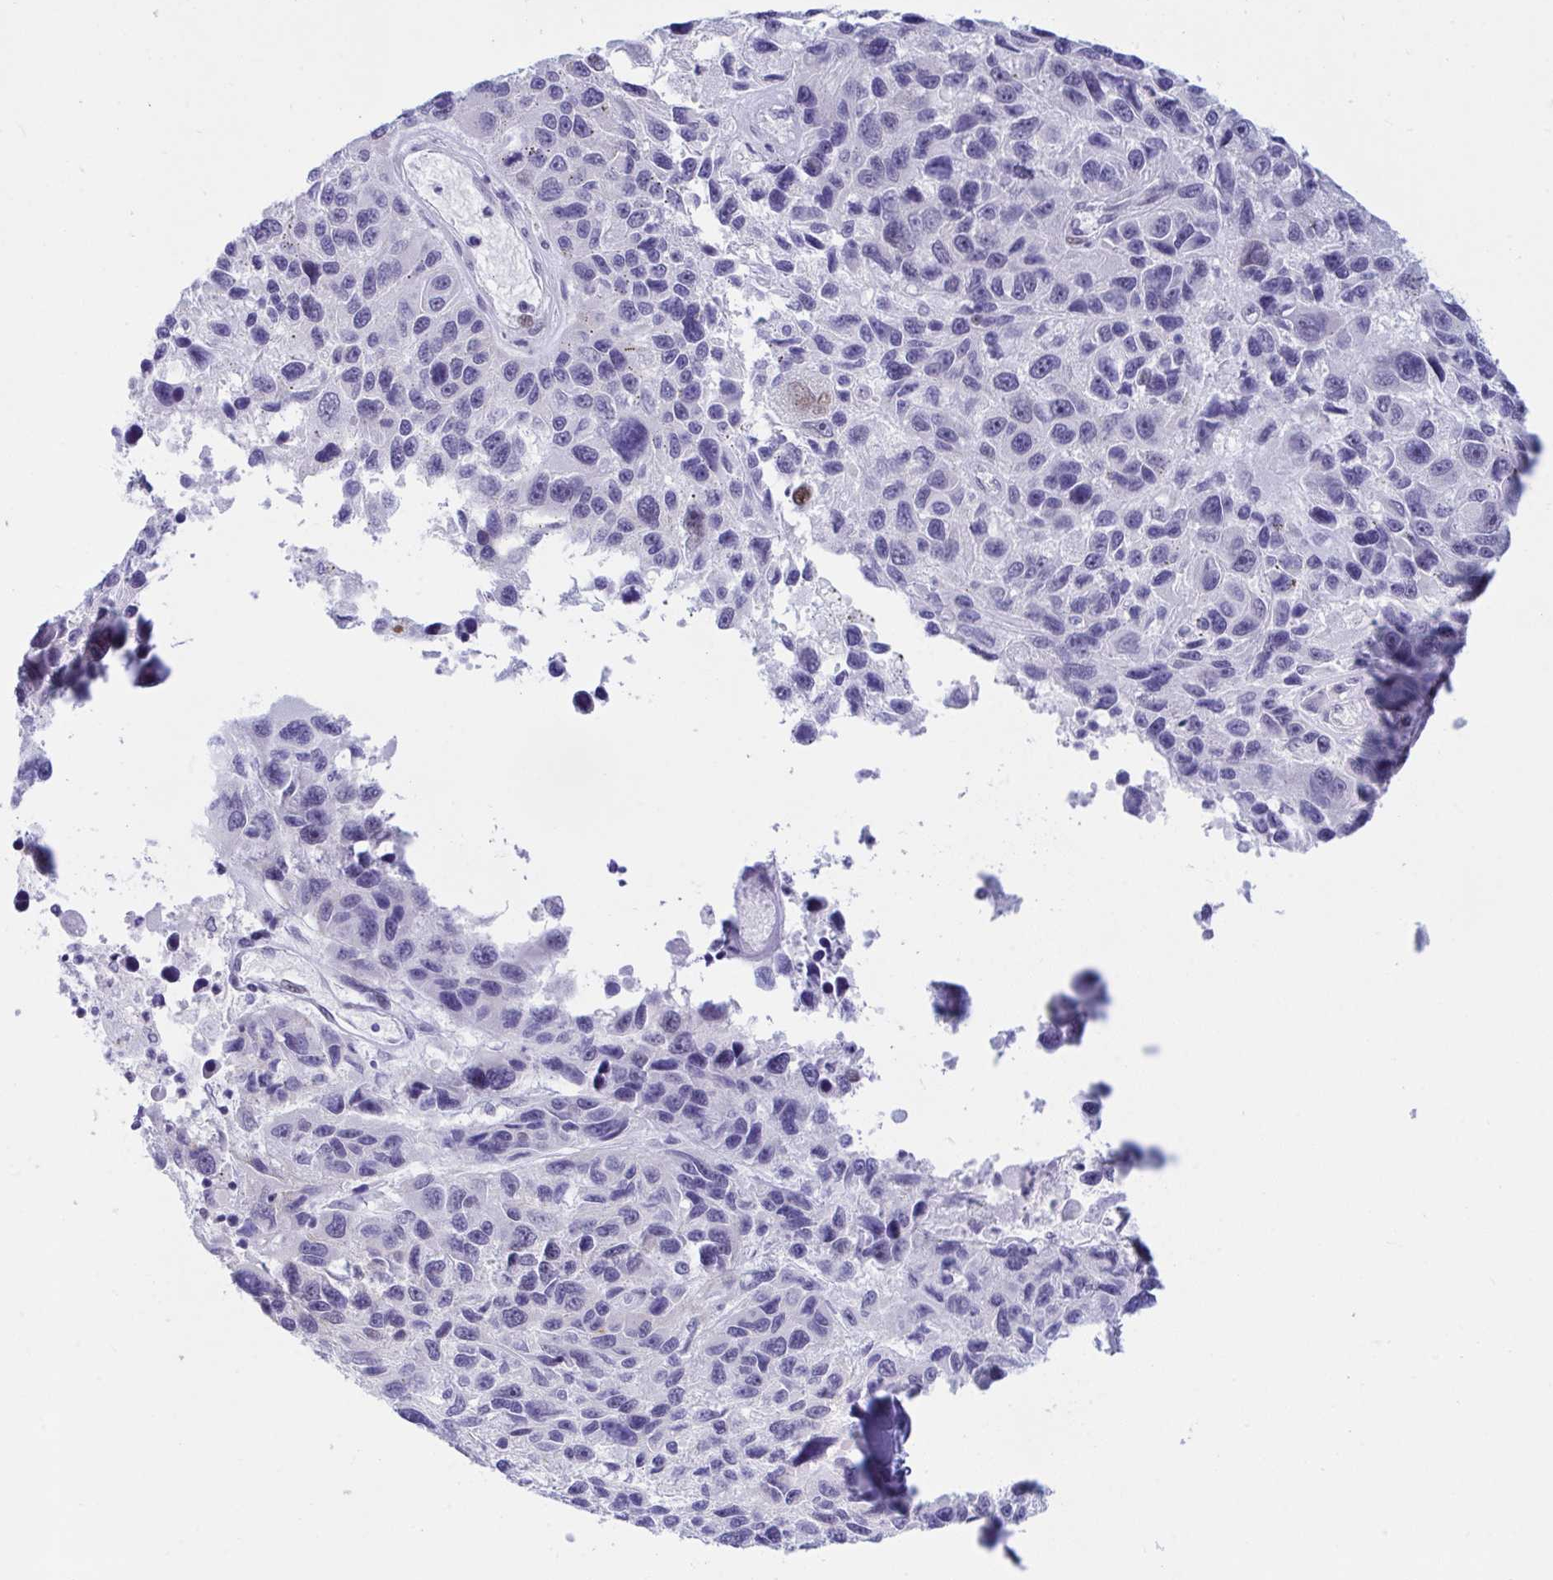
{"staining": {"intensity": "negative", "quantity": "none", "location": "none"}, "tissue": "melanoma", "cell_type": "Tumor cells", "image_type": "cancer", "snomed": [{"axis": "morphology", "description": "Malignant melanoma, NOS"}, {"axis": "topography", "description": "Skin"}], "caption": "Human melanoma stained for a protein using immunohistochemistry displays no expression in tumor cells.", "gene": "IKZF2", "patient": {"sex": "male", "age": 53}}